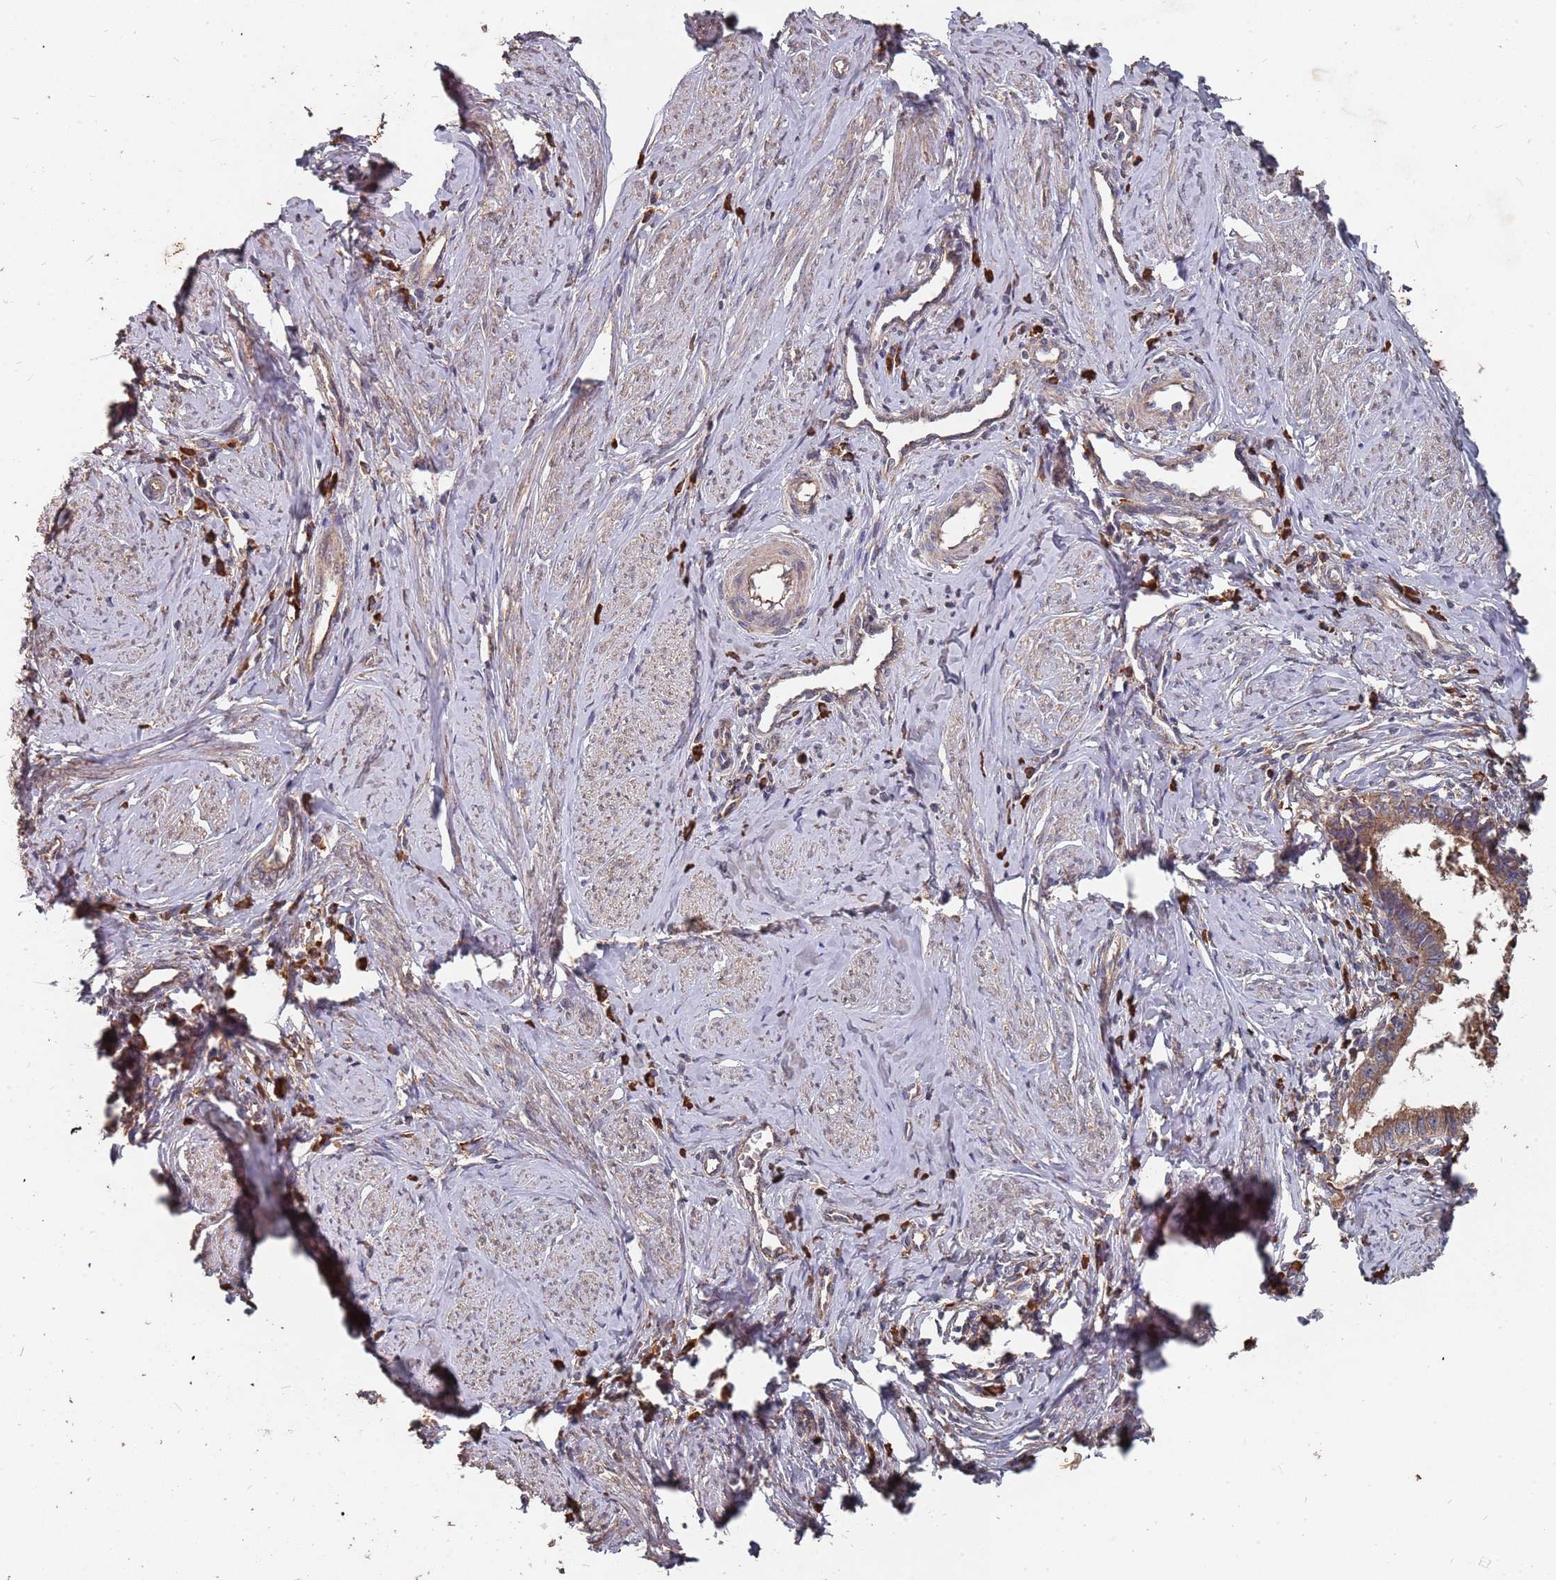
{"staining": {"intensity": "moderate", "quantity": ">75%", "location": "cytoplasmic/membranous"}, "tissue": "cervical cancer", "cell_type": "Tumor cells", "image_type": "cancer", "snomed": [{"axis": "morphology", "description": "Adenocarcinoma, NOS"}, {"axis": "topography", "description": "Cervix"}], "caption": "This micrograph displays adenocarcinoma (cervical) stained with immunohistochemistry (IHC) to label a protein in brown. The cytoplasmic/membranous of tumor cells show moderate positivity for the protein. Nuclei are counter-stained blue.", "gene": "ATG5", "patient": {"sex": "female", "age": 36}}